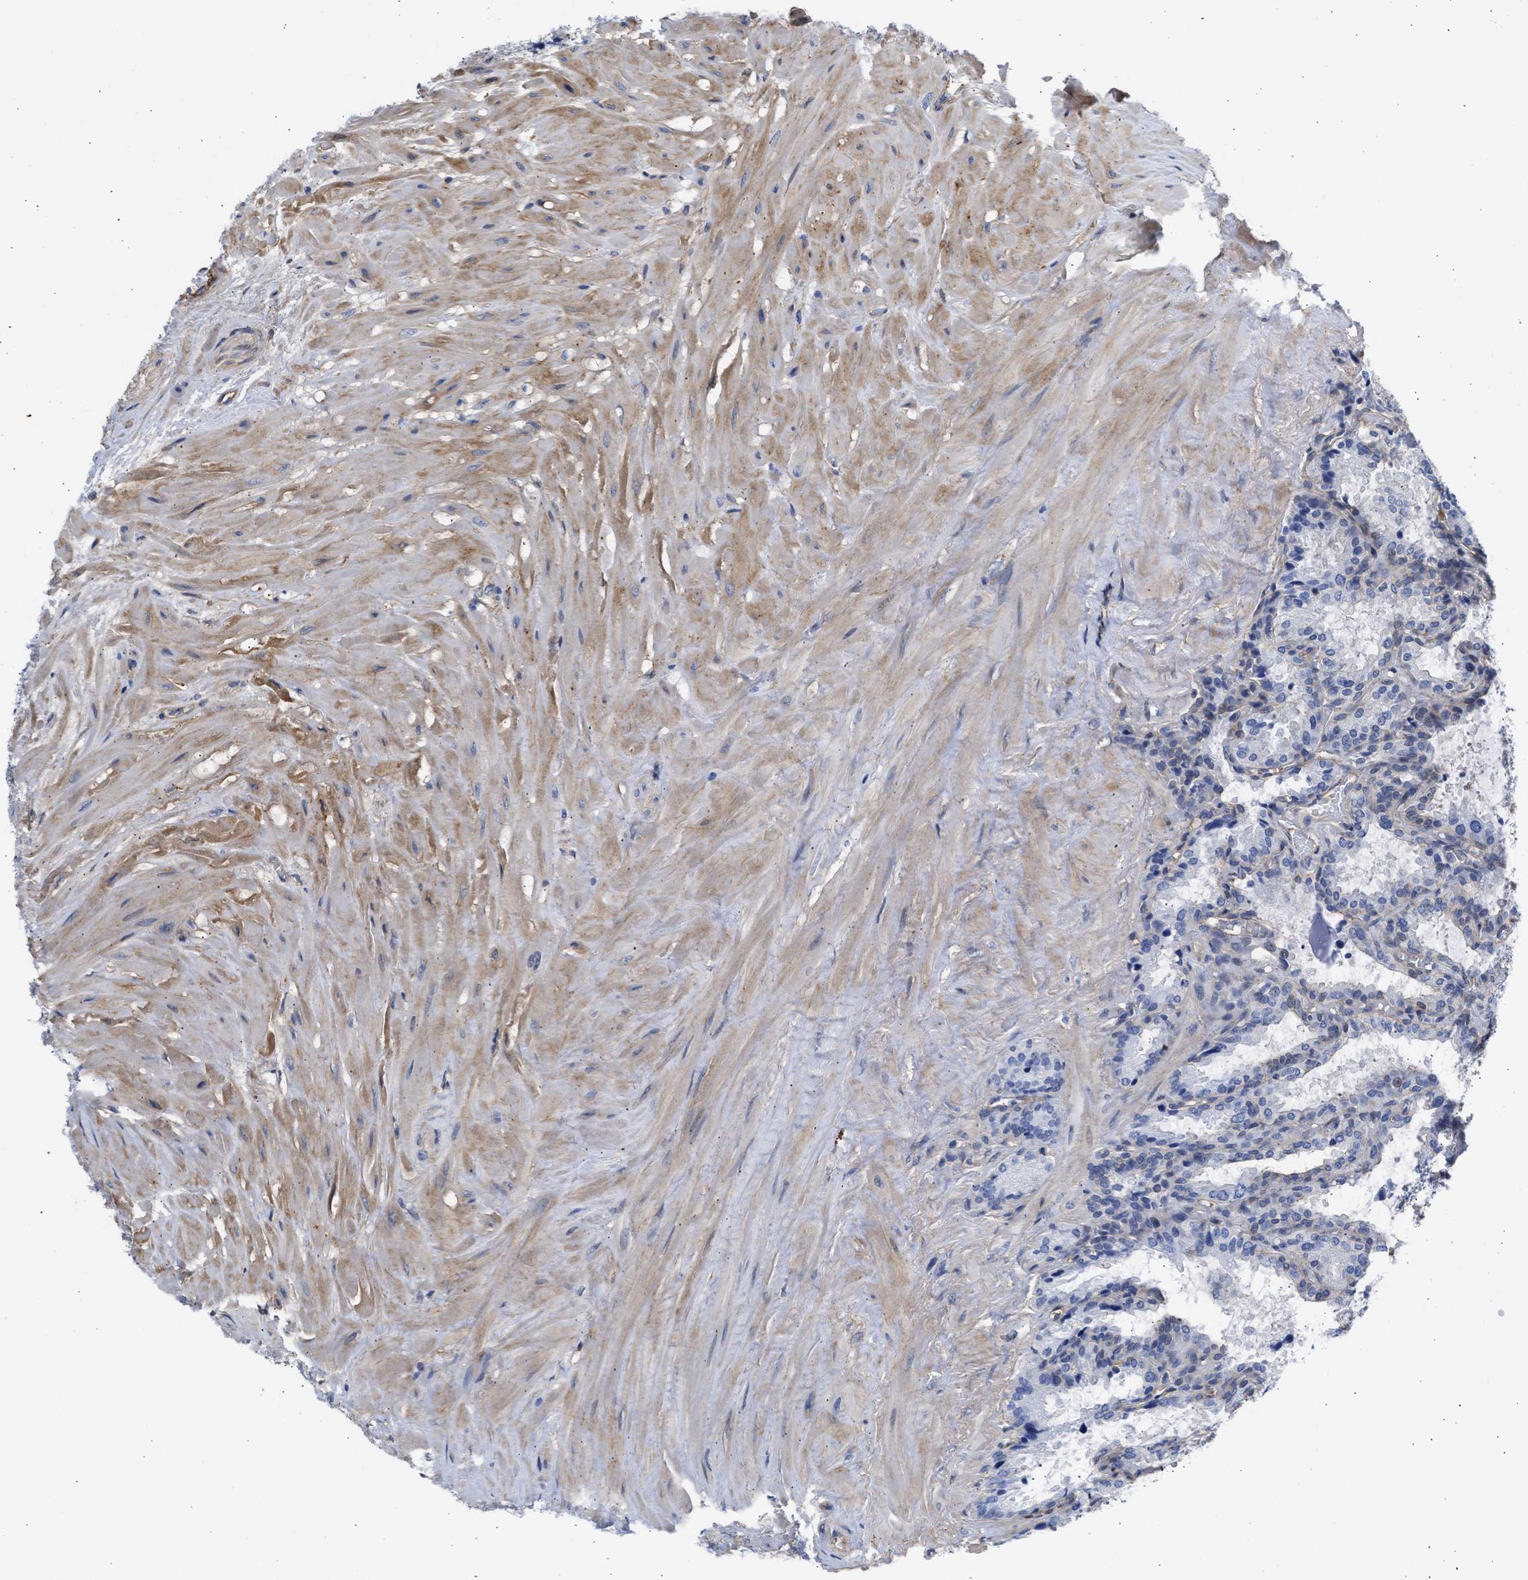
{"staining": {"intensity": "negative", "quantity": "none", "location": "none"}, "tissue": "seminal vesicle", "cell_type": "Glandular cells", "image_type": "normal", "snomed": [{"axis": "morphology", "description": "Normal tissue, NOS"}, {"axis": "topography", "description": "Seminal veicle"}], "caption": "IHC of benign human seminal vesicle exhibits no expression in glandular cells.", "gene": "MAS1L", "patient": {"sex": "male", "age": 46}}